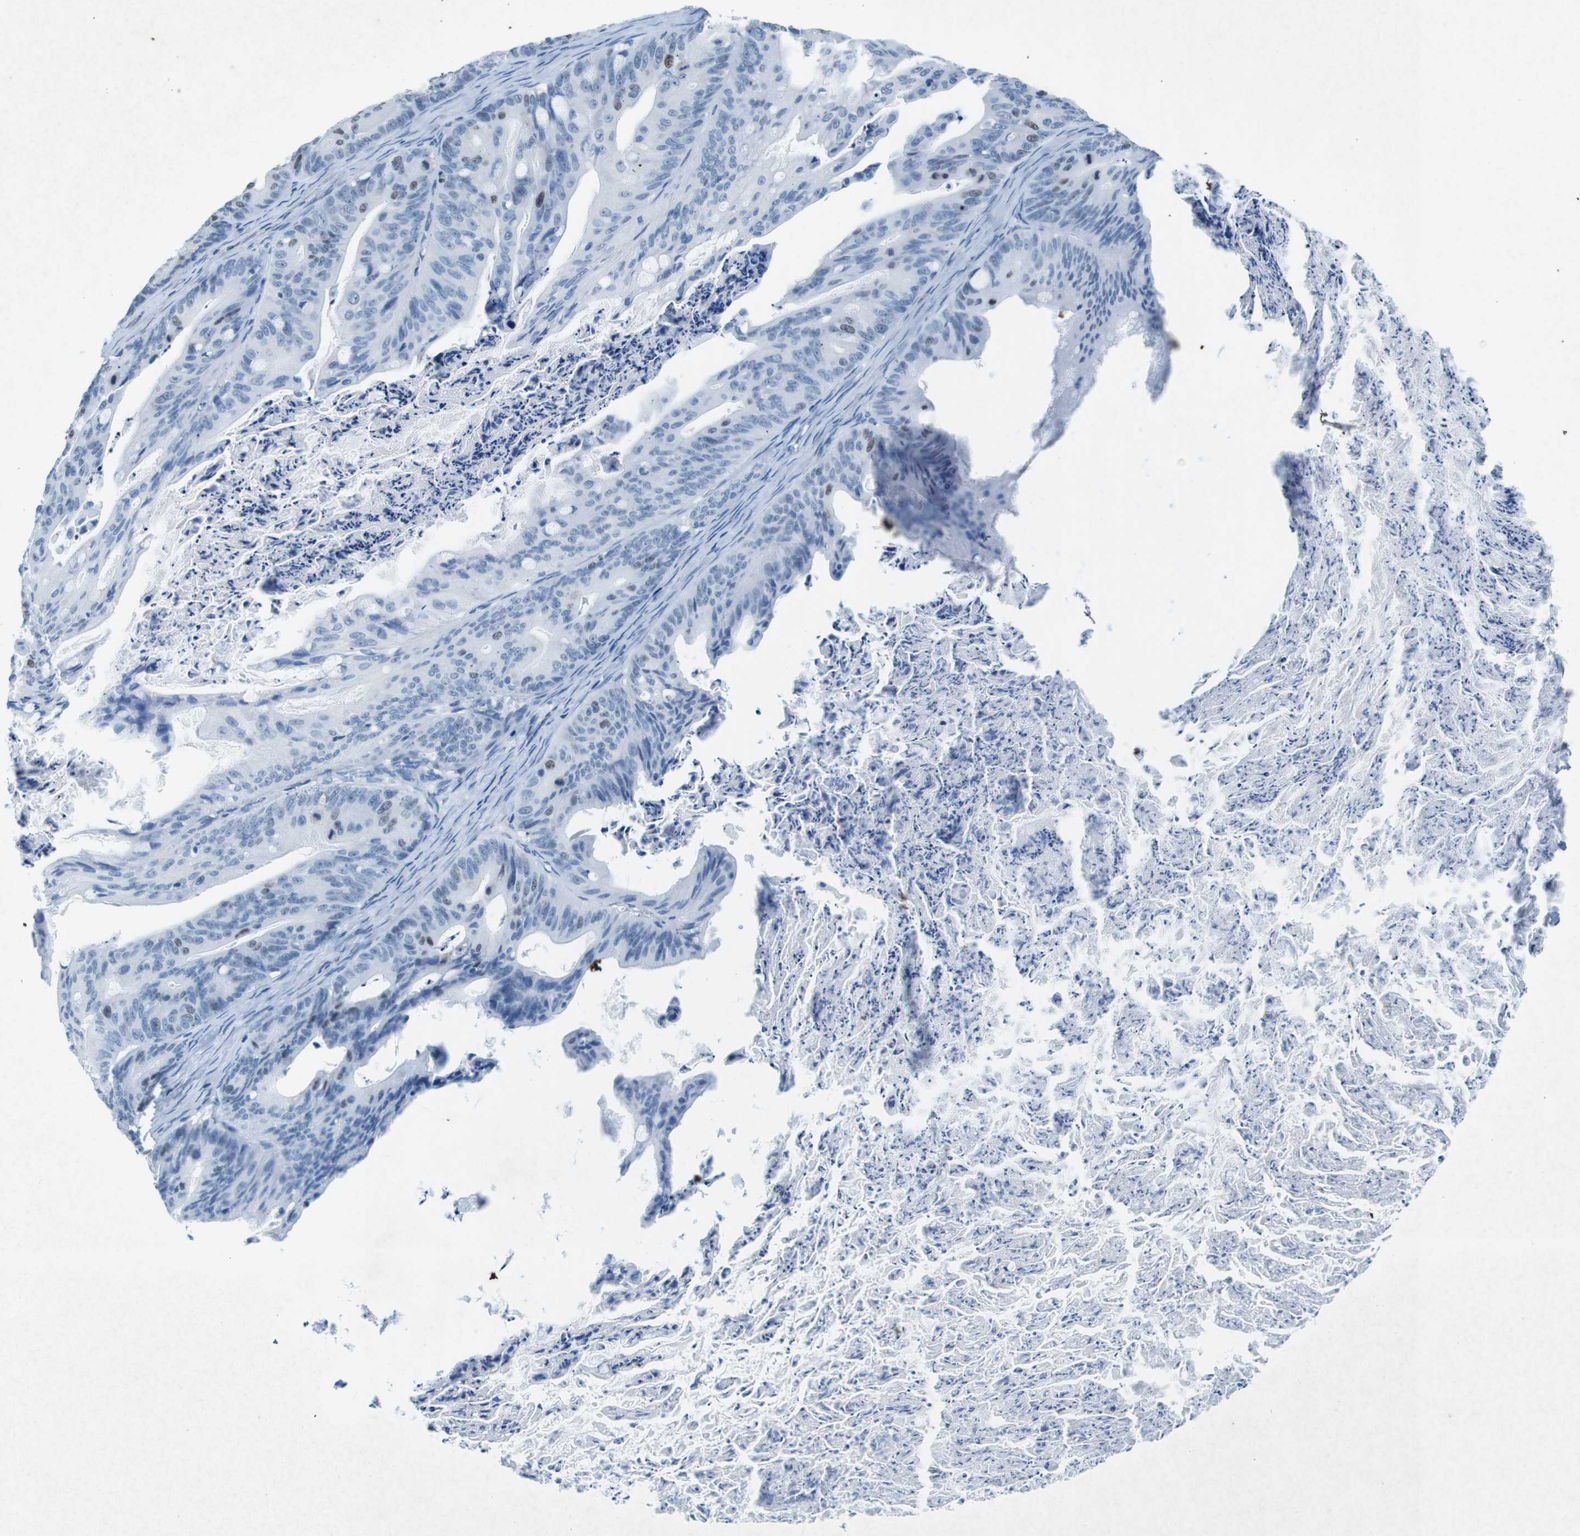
{"staining": {"intensity": "weak", "quantity": "<25%", "location": "nuclear"}, "tissue": "ovarian cancer", "cell_type": "Tumor cells", "image_type": "cancer", "snomed": [{"axis": "morphology", "description": "Cystadenocarcinoma, mucinous, NOS"}, {"axis": "topography", "description": "Ovary"}], "caption": "The IHC micrograph has no significant positivity in tumor cells of ovarian cancer (mucinous cystadenocarcinoma) tissue.", "gene": "CTAG1B", "patient": {"sex": "female", "age": 37}}